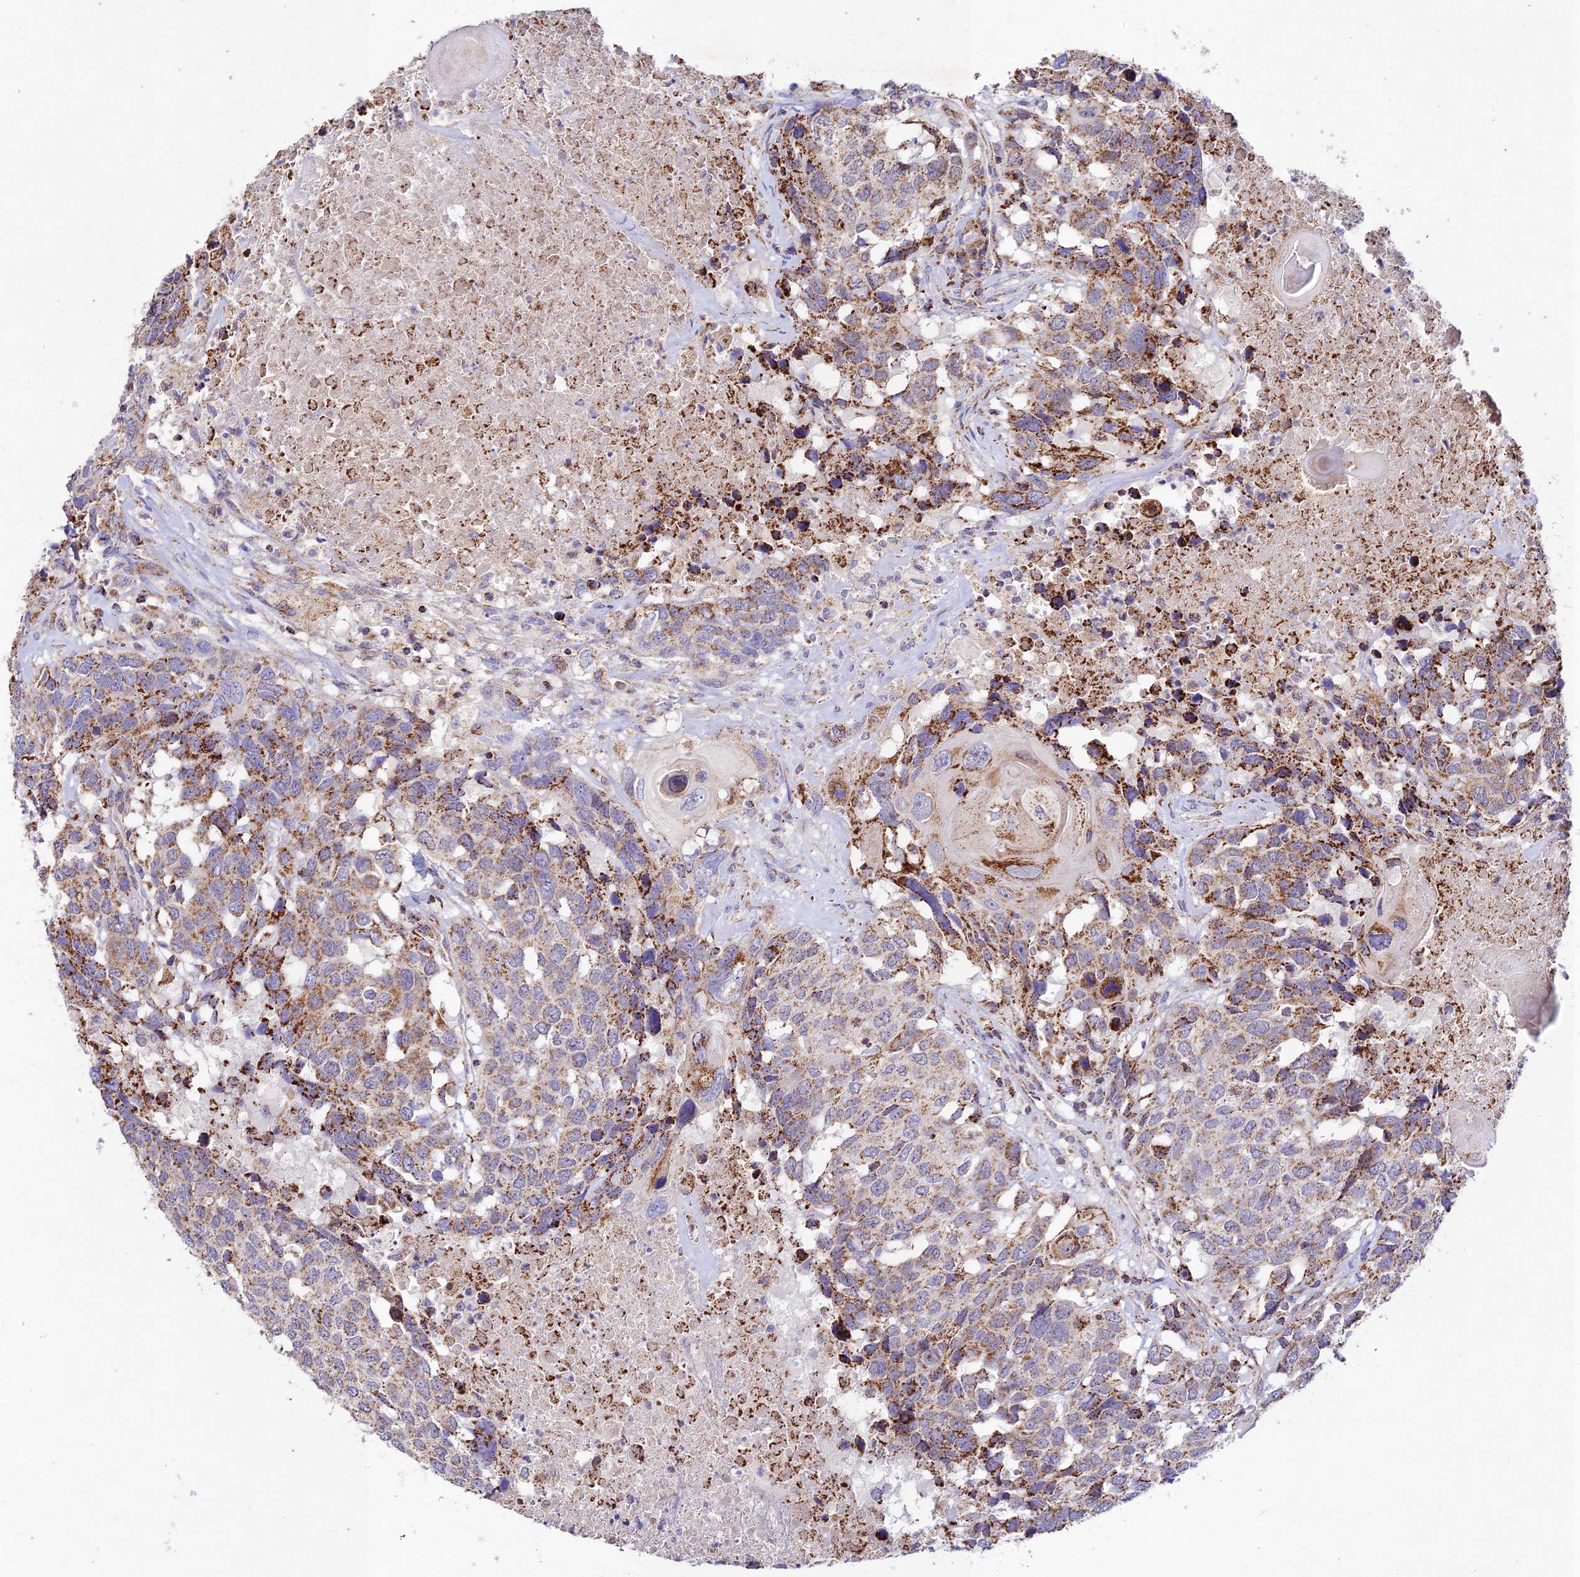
{"staining": {"intensity": "strong", "quantity": "25%-75%", "location": "cytoplasmic/membranous"}, "tissue": "head and neck cancer", "cell_type": "Tumor cells", "image_type": "cancer", "snomed": [{"axis": "morphology", "description": "Squamous cell carcinoma, NOS"}, {"axis": "topography", "description": "Head-Neck"}], "caption": "Approximately 25%-75% of tumor cells in head and neck cancer (squamous cell carcinoma) display strong cytoplasmic/membranous protein expression as visualized by brown immunohistochemical staining.", "gene": "KHDC3L", "patient": {"sex": "male", "age": 66}}